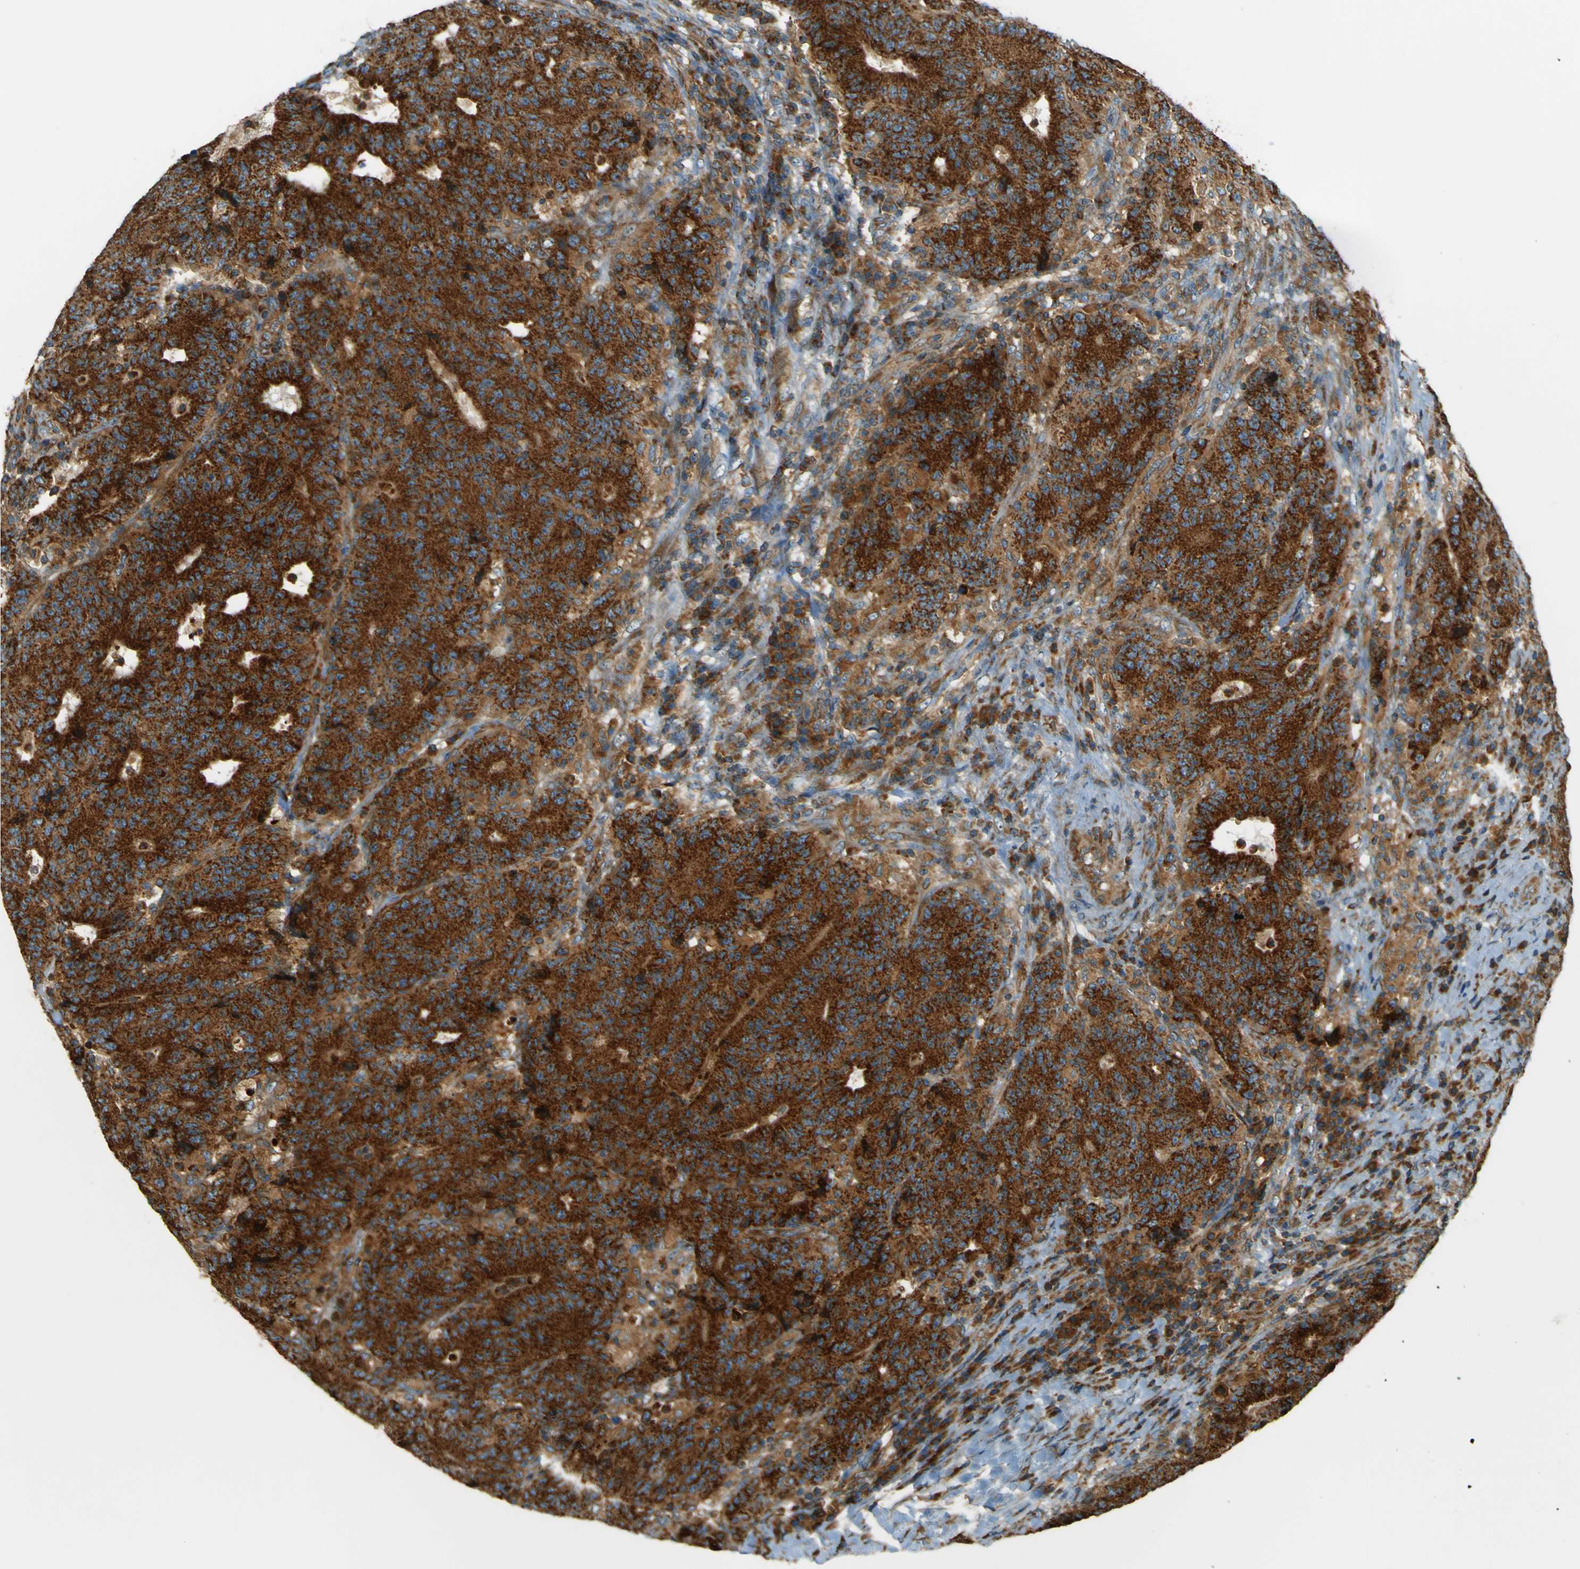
{"staining": {"intensity": "strong", "quantity": ">75%", "location": "cytoplasmic/membranous"}, "tissue": "colorectal cancer", "cell_type": "Tumor cells", "image_type": "cancer", "snomed": [{"axis": "morphology", "description": "Normal tissue, NOS"}, {"axis": "morphology", "description": "Adenocarcinoma, NOS"}, {"axis": "topography", "description": "Colon"}], "caption": "The immunohistochemical stain labels strong cytoplasmic/membranous staining in tumor cells of colorectal cancer (adenocarcinoma) tissue.", "gene": "DNAJC5", "patient": {"sex": "female", "age": 75}}